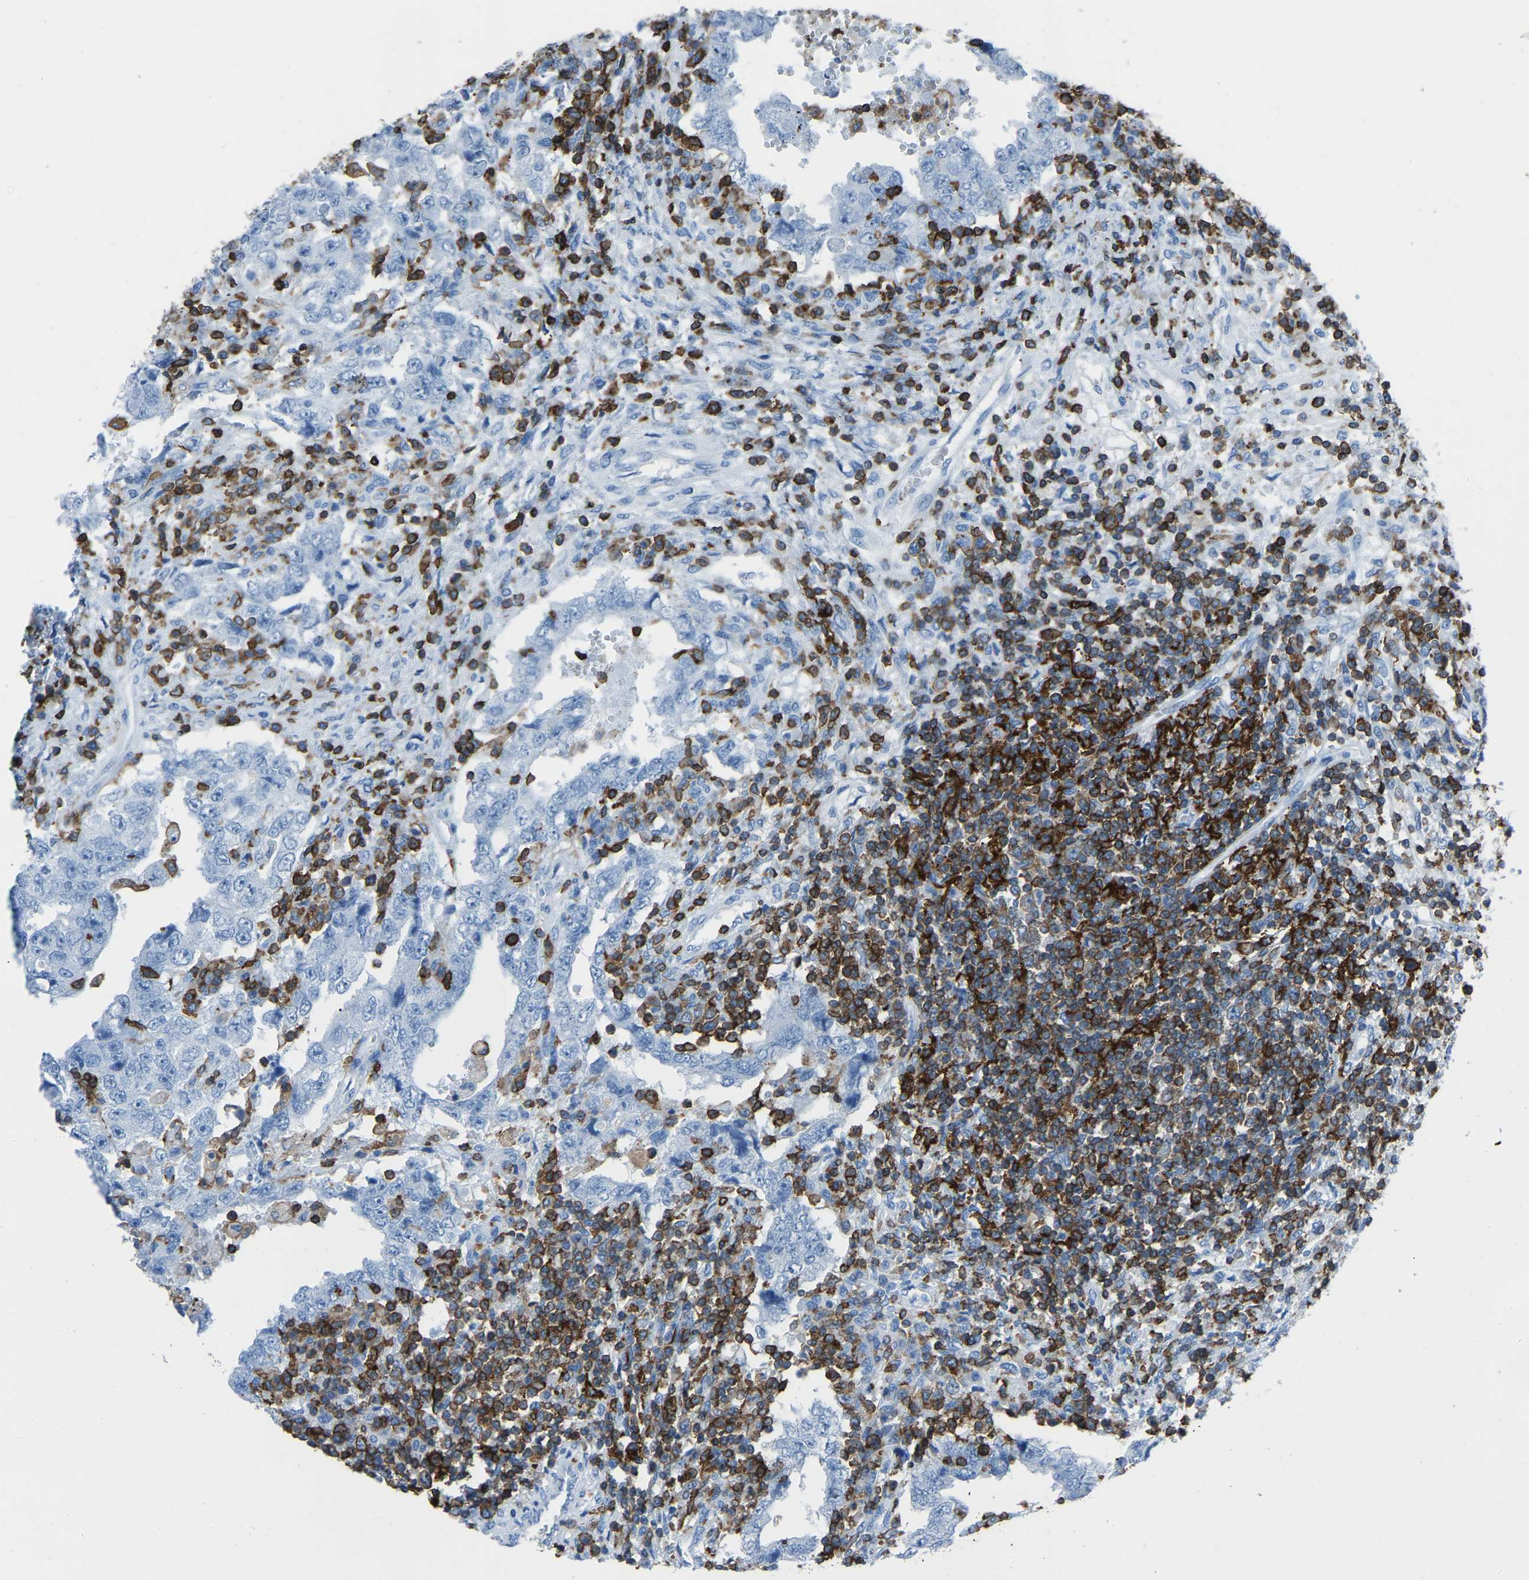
{"staining": {"intensity": "negative", "quantity": "none", "location": "none"}, "tissue": "testis cancer", "cell_type": "Tumor cells", "image_type": "cancer", "snomed": [{"axis": "morphology", "description": "Carcinoma, Embryonal, NOS"}, {"axis": "topography", "description": "Testis"}], "caption": "Immunohistochemistry (IHC) histopathology image of human testis embryonal carcinoma stained for a protein (brown), which exhibits no positivity in tumor cells.", "gene": "LSP1", "patient": {"sex": "male", "age": 26}}